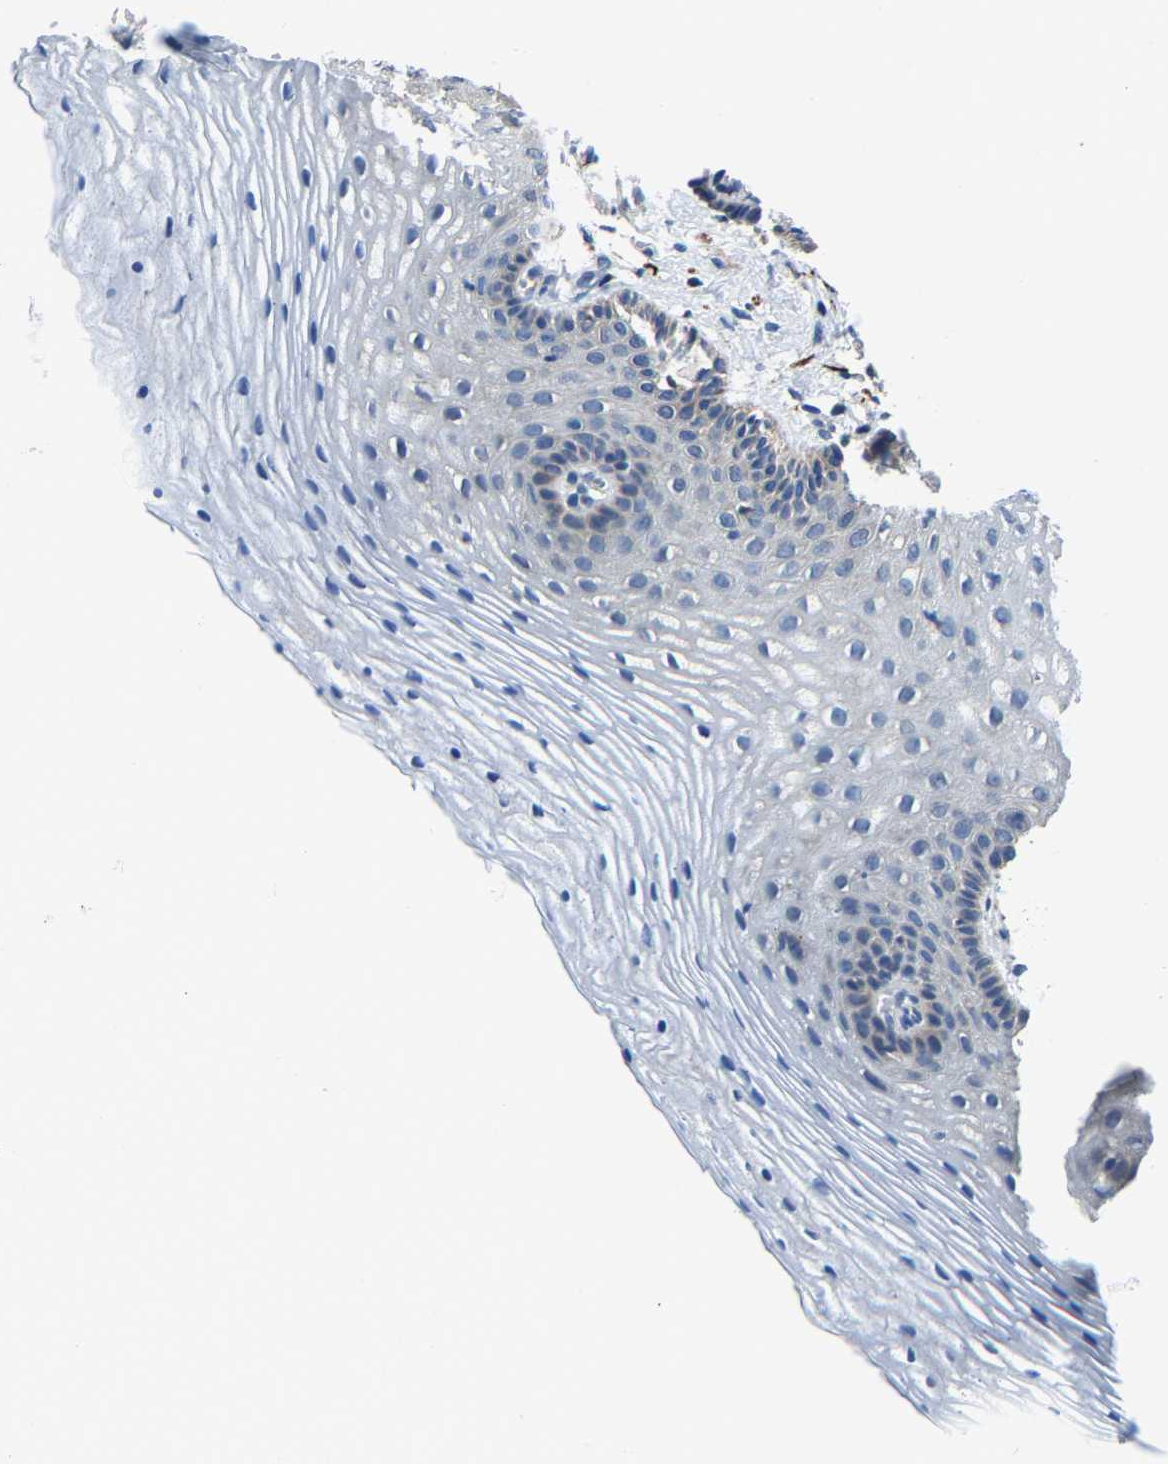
{"staining": {"intensity": "negative", "quantity": "none", "location": "none"}, "tissue": "vagina", "cell_type": "Squamous epithelial cells", "image_type": "normal", "snomed": [{"axis": "morphology", "description": "Normal tissue, NOS"}, {"axis": "topography", "description": "Vagina"}], "caption": "Immunohistochemistry (IHC) of benign human vagina exhibits no expression in squamous epithelial cells. Brightfield microscopy of immunohistochemistry stained with DAB (3,3'-diaminobenzidine) (brown) and hematoxylin (blue), captured at high magnification.", "gene": "AGK", "patient": {"sex": "female", "age": 32}}